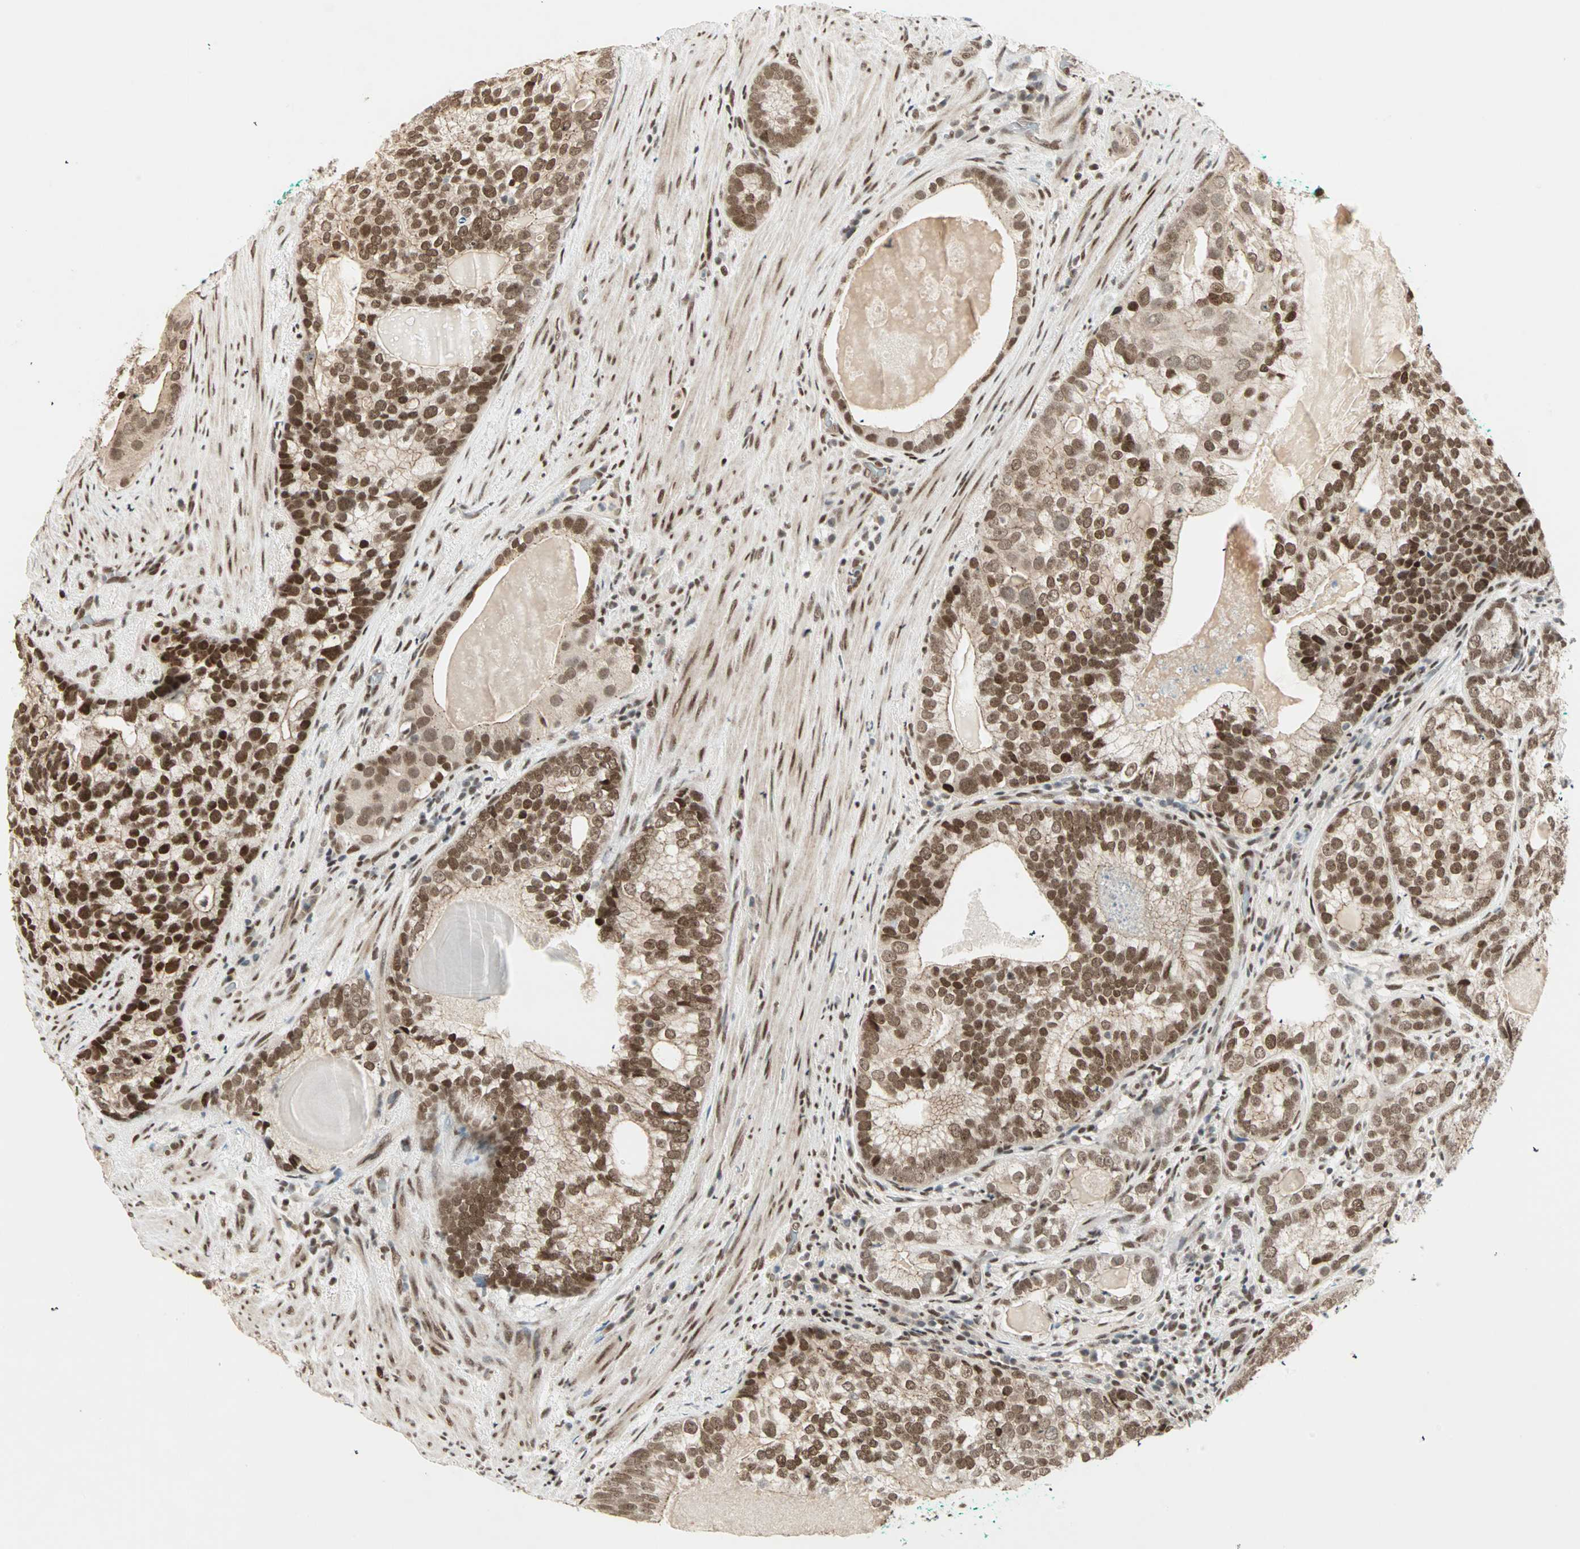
{"staining": {"intensity": "moderate", "quantity": ">75%", "location": "nuclear"}, "tissue": "prostate cancer", "cell_type": "Tumor cells", "image_type": "cancer", "snomed": [{"axis": "morphology", "description": "Adenocarcinoma, High grade"}, {"axis": "topography", "description": "Prostate"}], "caption": "Tumor cells reveal medium levels of moderate nuclear staining in approximately >75% of cells in human prostate adenocarcinoma (high-grade).", "gene": "BLM", "patient": {"sex": "male", "age": 66}}